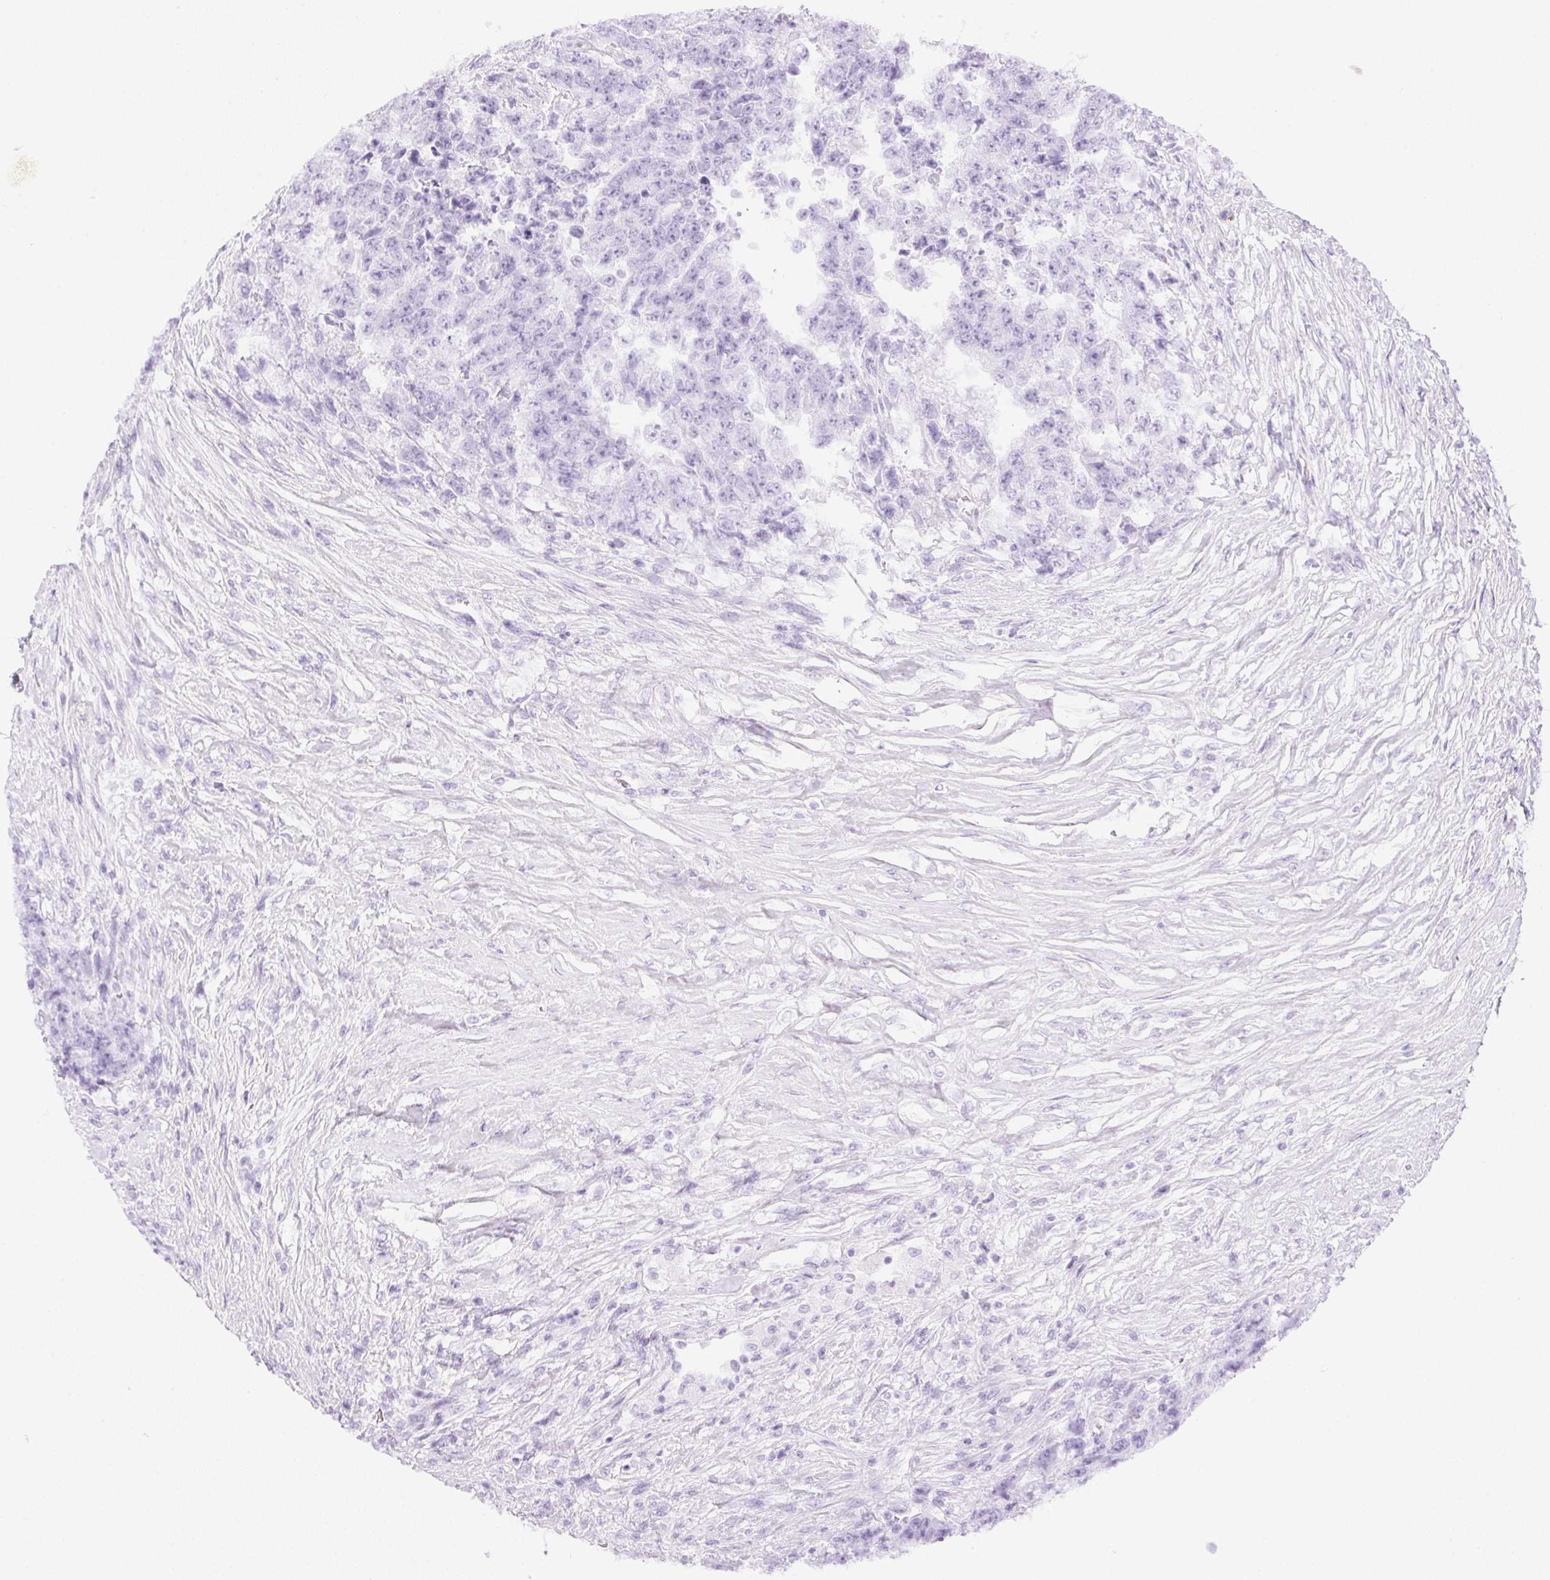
{"staining": {"intensity": "negative", "quantity": "none", "location": "none"}, "tissue": "testis cancer", "cell_type": "Tumor cells", "image_type": "cancer", "snomed": [{"axis": "morphology", "description": "Carcinoma, Embryonal, NOS"}, {"axis": "topography", "description": "Testis"}], "caption": "Micrograph shows no protein positivity in tumor cells of testis embryonal carcinoma tissue. The staining is performed using DAB (3,3'-diaminobenzidine) brown chromogen with nuclei counter-stained in using hematoxylin.", "gene": "ATP6V1G3", "patient": {"sex": "male", "age": 24}}